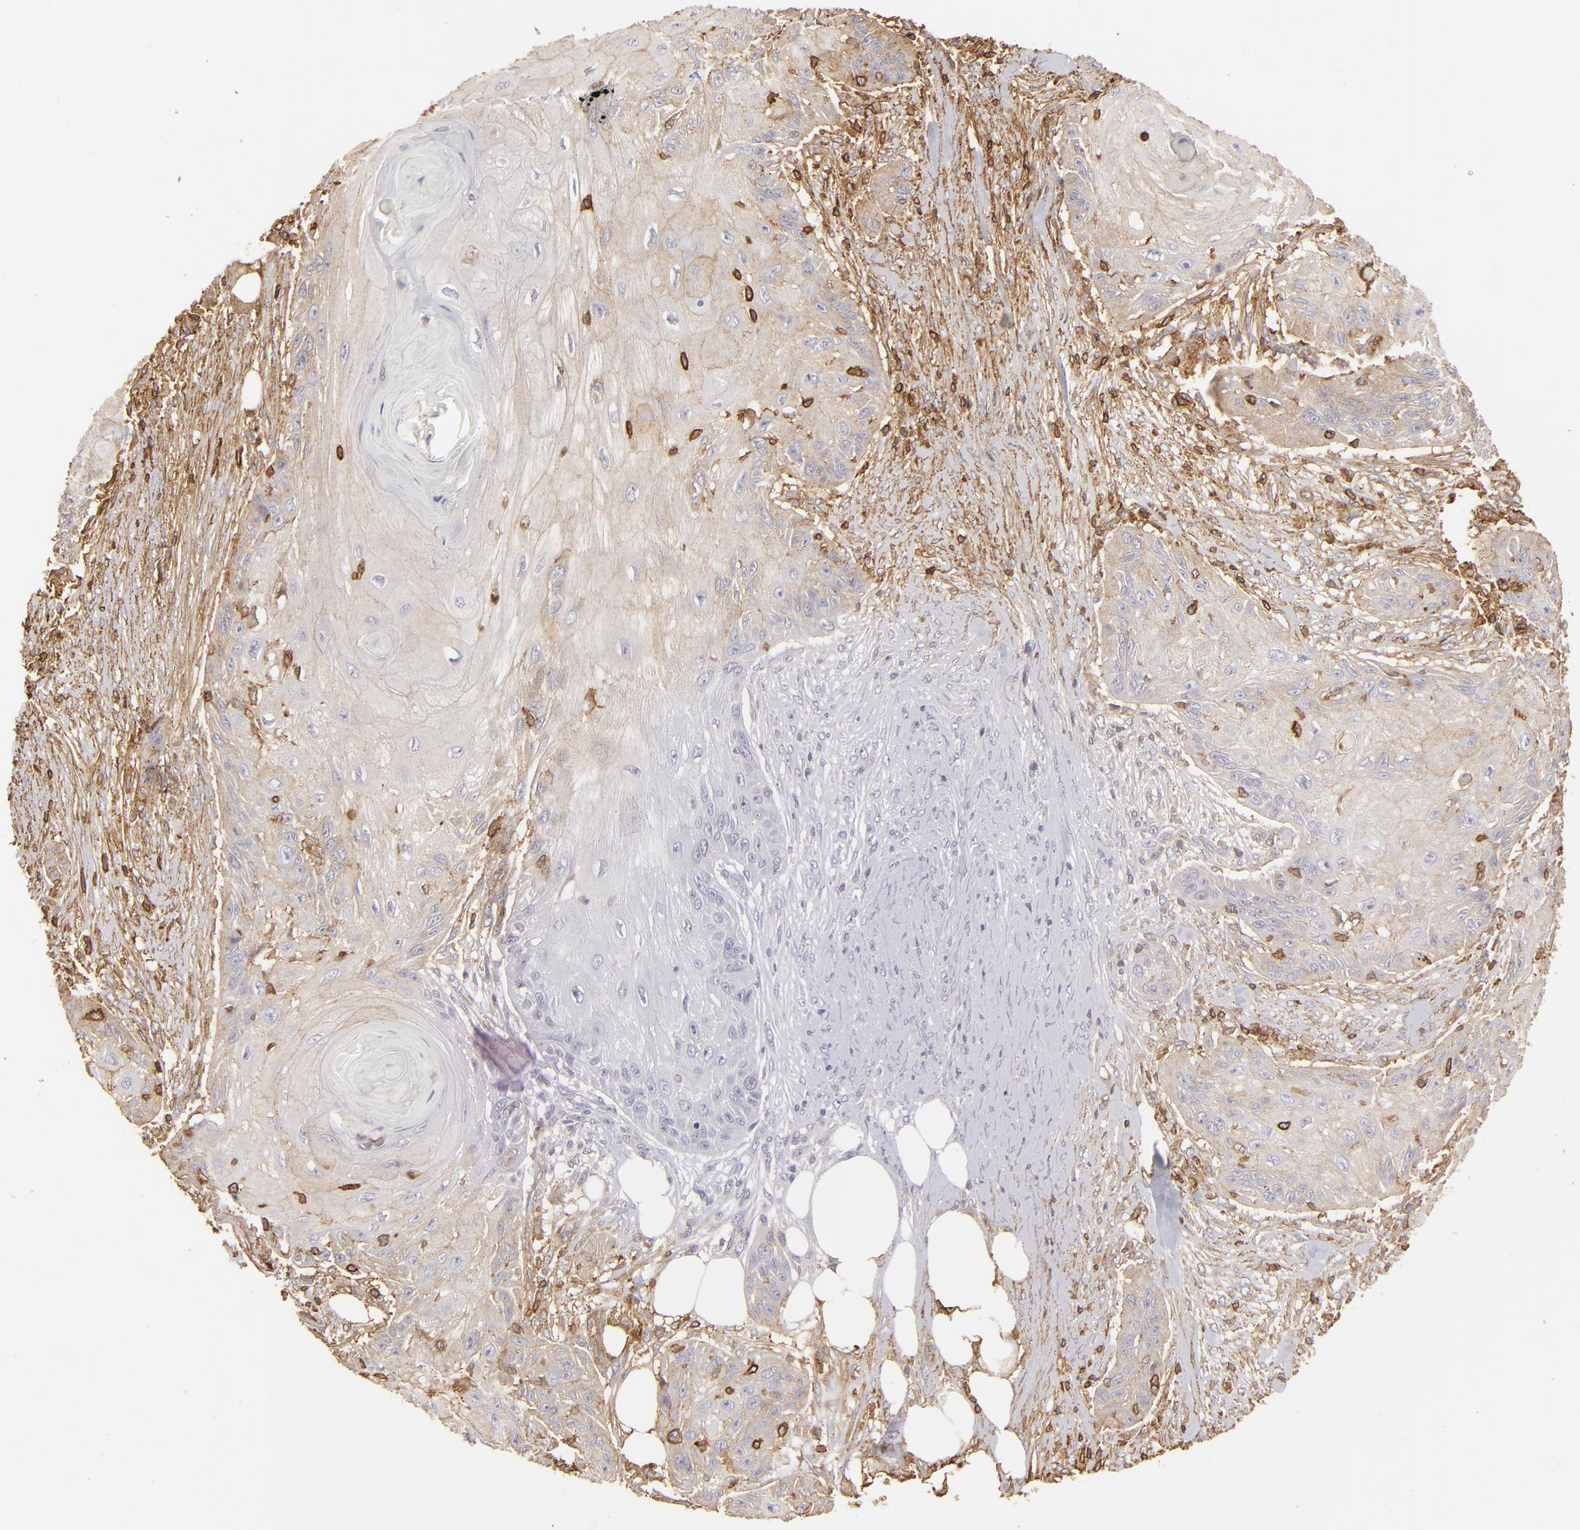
{"staining": {"intensity": "moderate", "quantity": ">75%", "location": "cytoplasmic/membranous"}, "tissue": "skin cancer", "cell_type": "Tumor cells", "image_type": "cancer", "snomed": [{"axis": "morphology", "description": "Squamous cell carcinoma, NOS"}, {"axis": "topography", "description": "Skin"}], "caption": "Skin squamous cell carcinoma stained with immunohistochemistry (IHC) exhibits moderate cytoplasmic/membranous positivity in about >75% of tumor cells. (Stains: DAB (3,3'-diaminobenzidine) in brown, nuclei in blue, Microscopy: brightfield microscopy at high magnification).", "gene": "ACTB", "patient": {"sex": "female", "age": 88}}